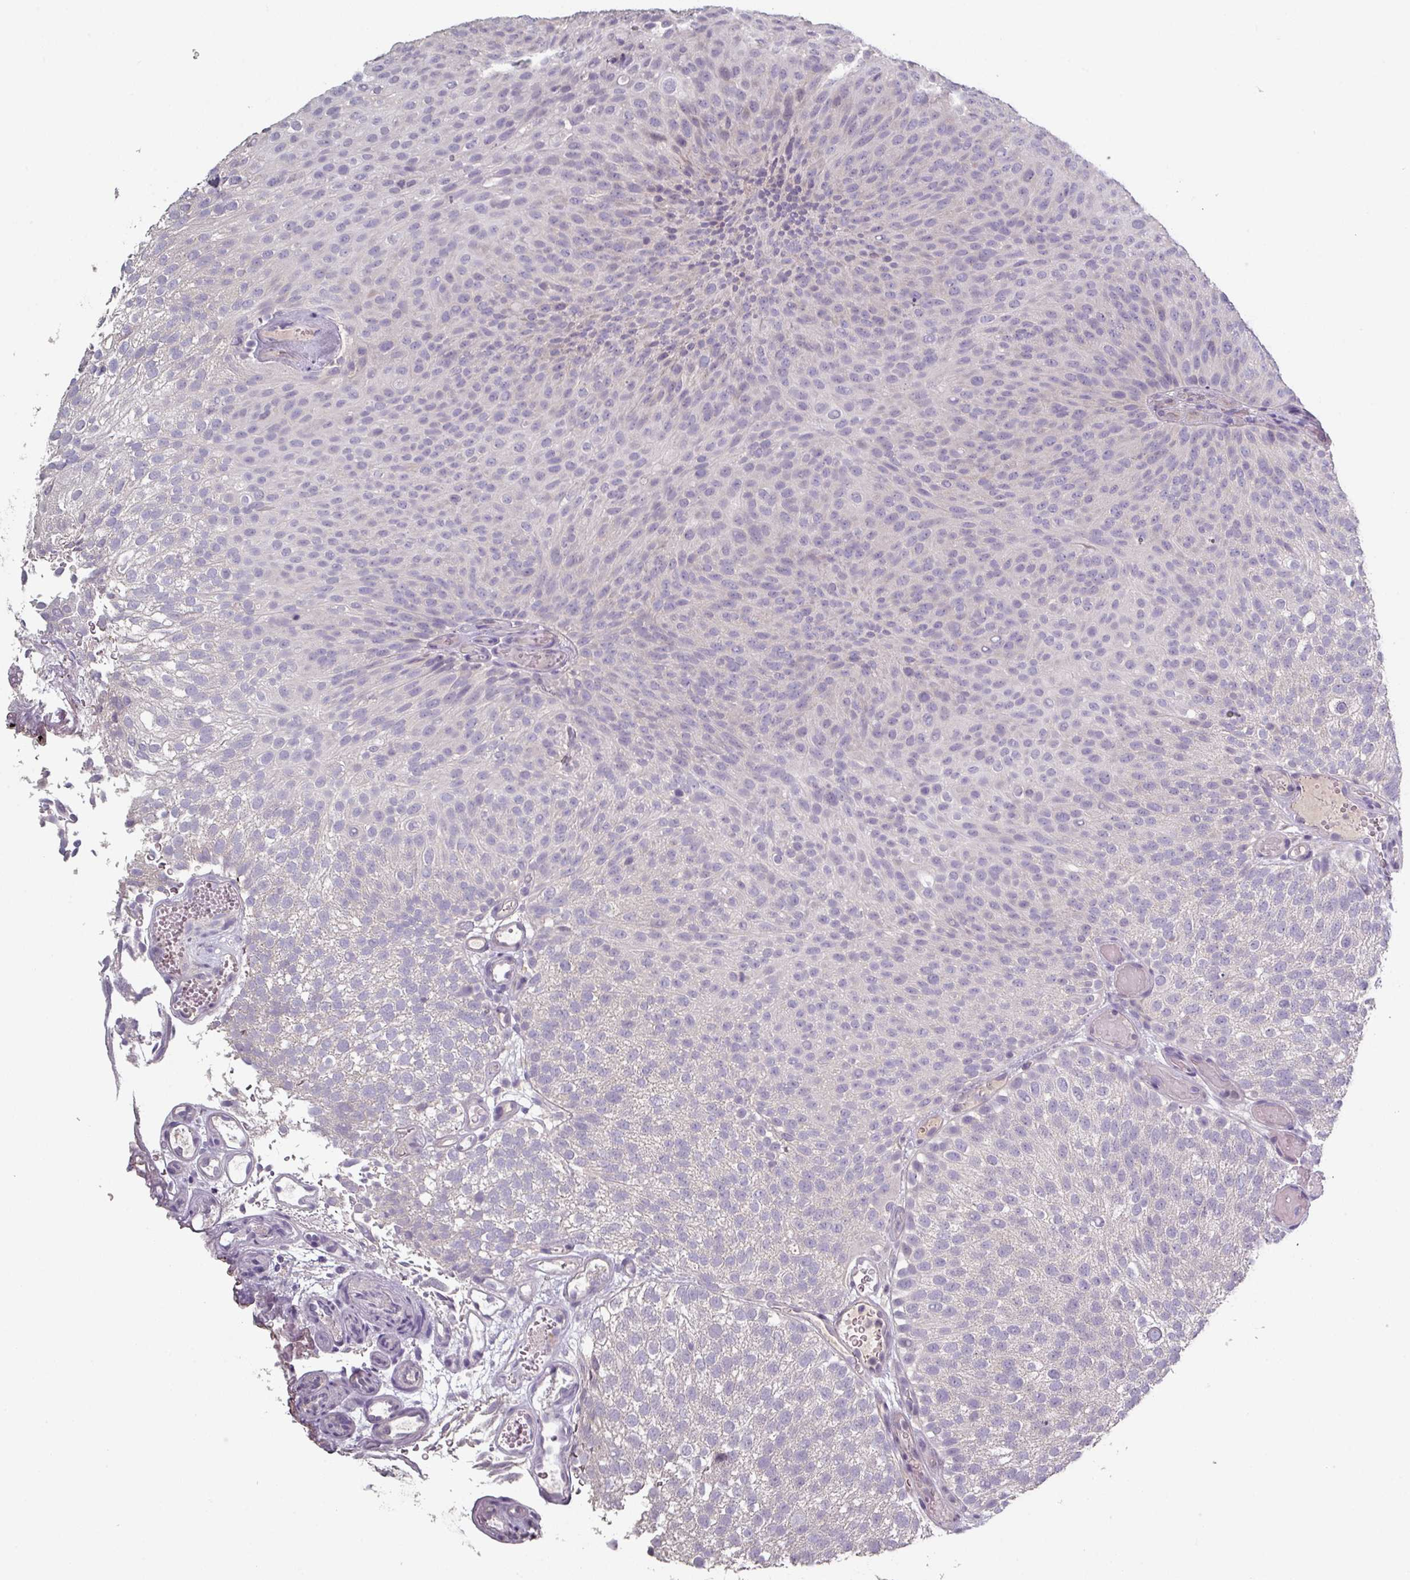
{"staining": {"intensity": "negative", "quantity": "none", "location": "none"}, "tissue": "urothelial cancer", "cell_type": "Tumor cells", "image_type": "cancer", "snomed": [{"axis": "morphology", "description": "Urothelial carcinoma, Low grade"}, {"axis": "topography", "description": "Urinary bladder"}], "caption": "A photomicrograph of human low-grade urothelial carcinoma is negative for staining in tumor cells.", "gene": "PRAMEF8", "patient": {"sex": "male", "age": 78}}